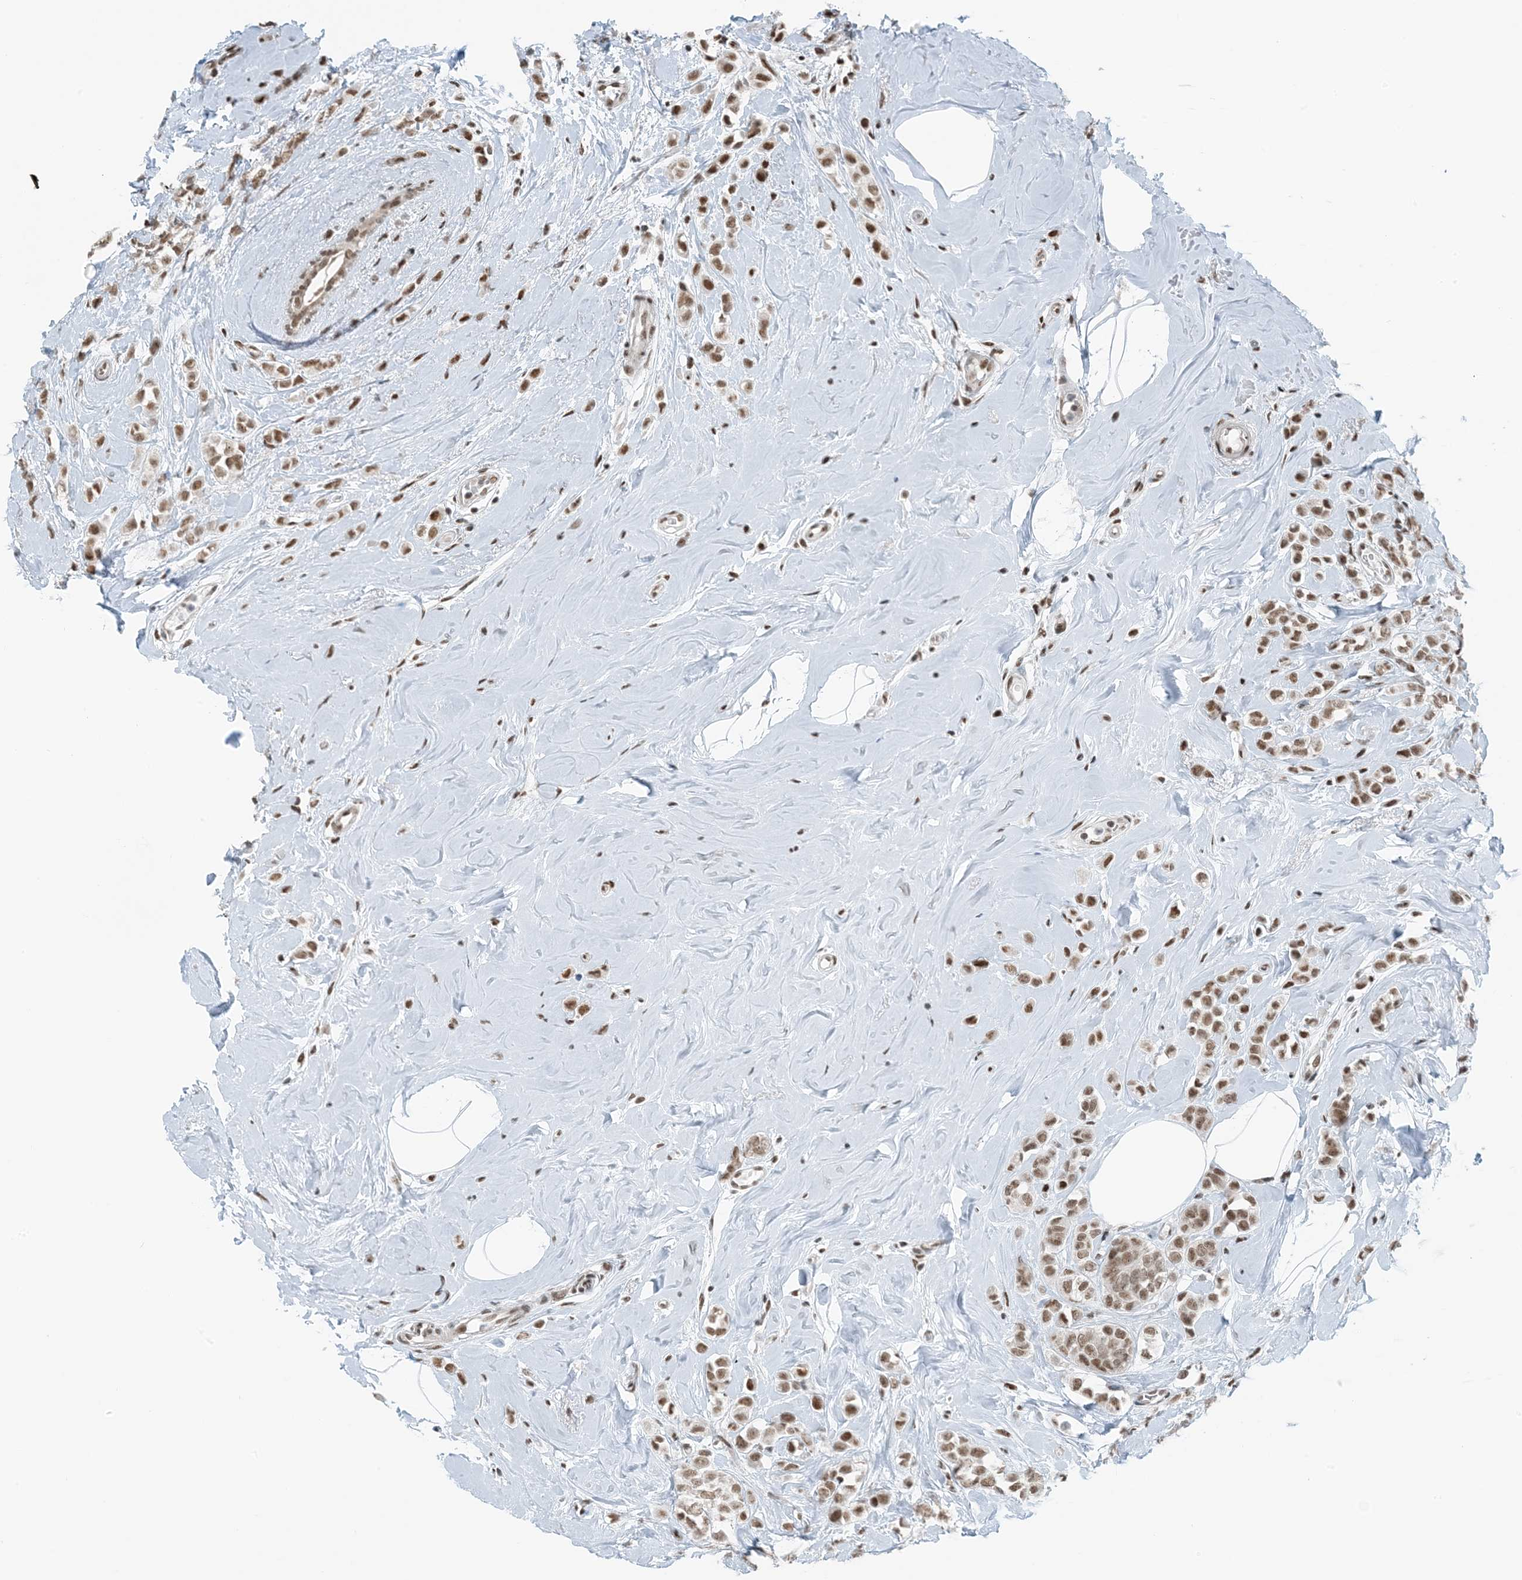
{"staining": {"intensity": "moderate", "quantity": ">75%", "location": "nuclear"}, "tissue": "breast cancer", "cell_type": "Tumor cells", "image_type": "cancer", "snomed": [{"axis": "morphology", "description": "Lobular carcinoma"}, {"axis": "topography", "description": "Breast"}], "caption": "Approximately >75% of tumor cells in breast lobular carcinoma exhibit moderate nuclear protein staining as visualized by brown immunohistochemical staining.", "gene": "ZNF500", "patient": {"sex": "female", "age": 47}}